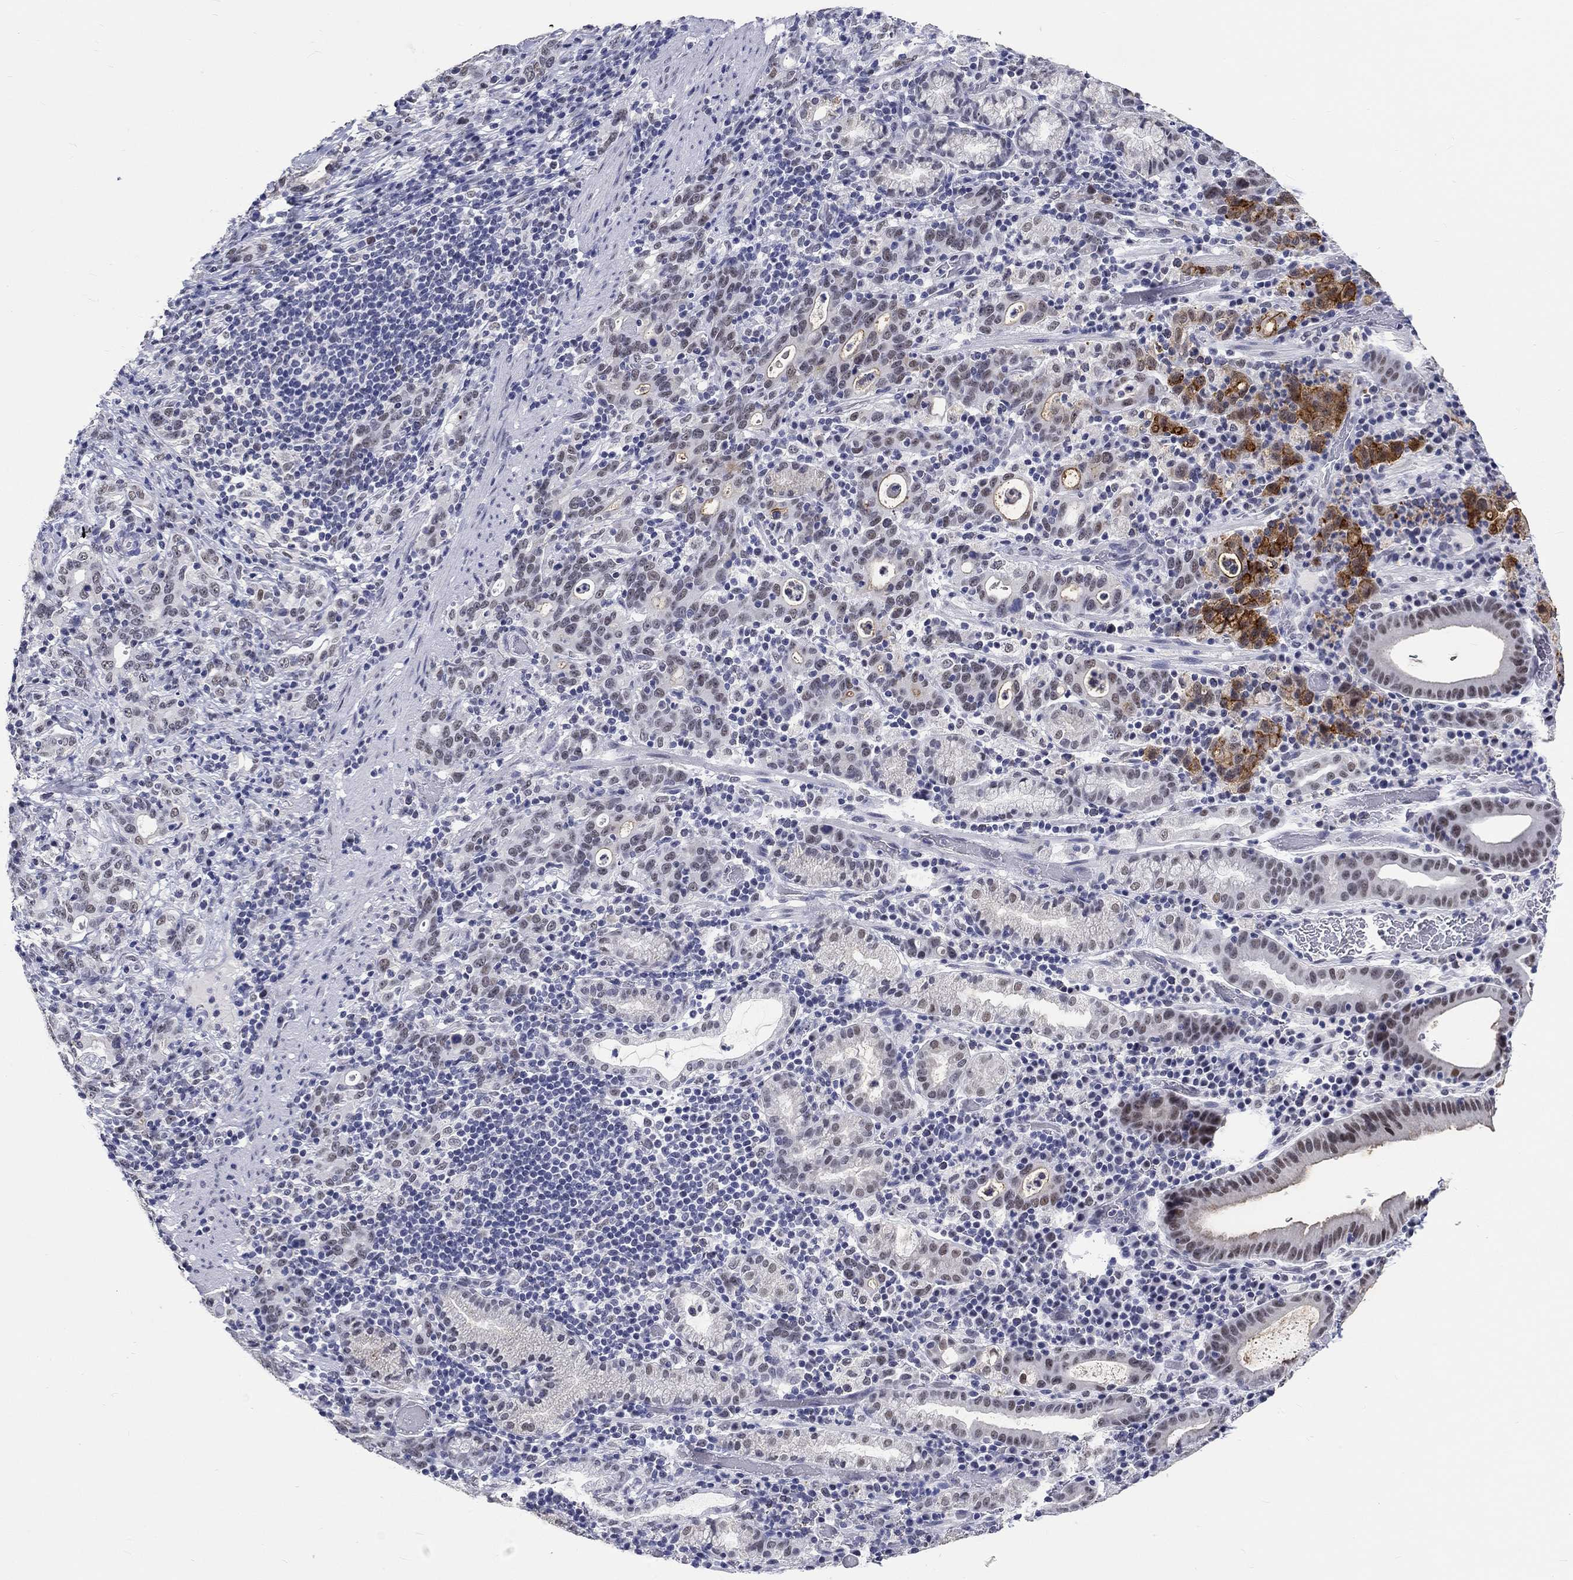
{"staining": {"intensity": "weak", "quantity": "<25%", "location": "nuclear"}, "tissue": "stomach cancer", "cell_type": "Tumor cells", "image_type": "cancer", "snomed": [{"axis": "morphology", "description": "Adenocarcinoma, NOS"}, {"axis": "topography", "description": "Stomach"}], "caption": "This photomicrograph is of adenocarcinoma (stomach) stained with IHC to label a protein in brown with the nuclei are counter-stained blue. There is no staining in tumor cells.", "gene": "GRIN1", "patient": {"sex": "male", "age": 79}}